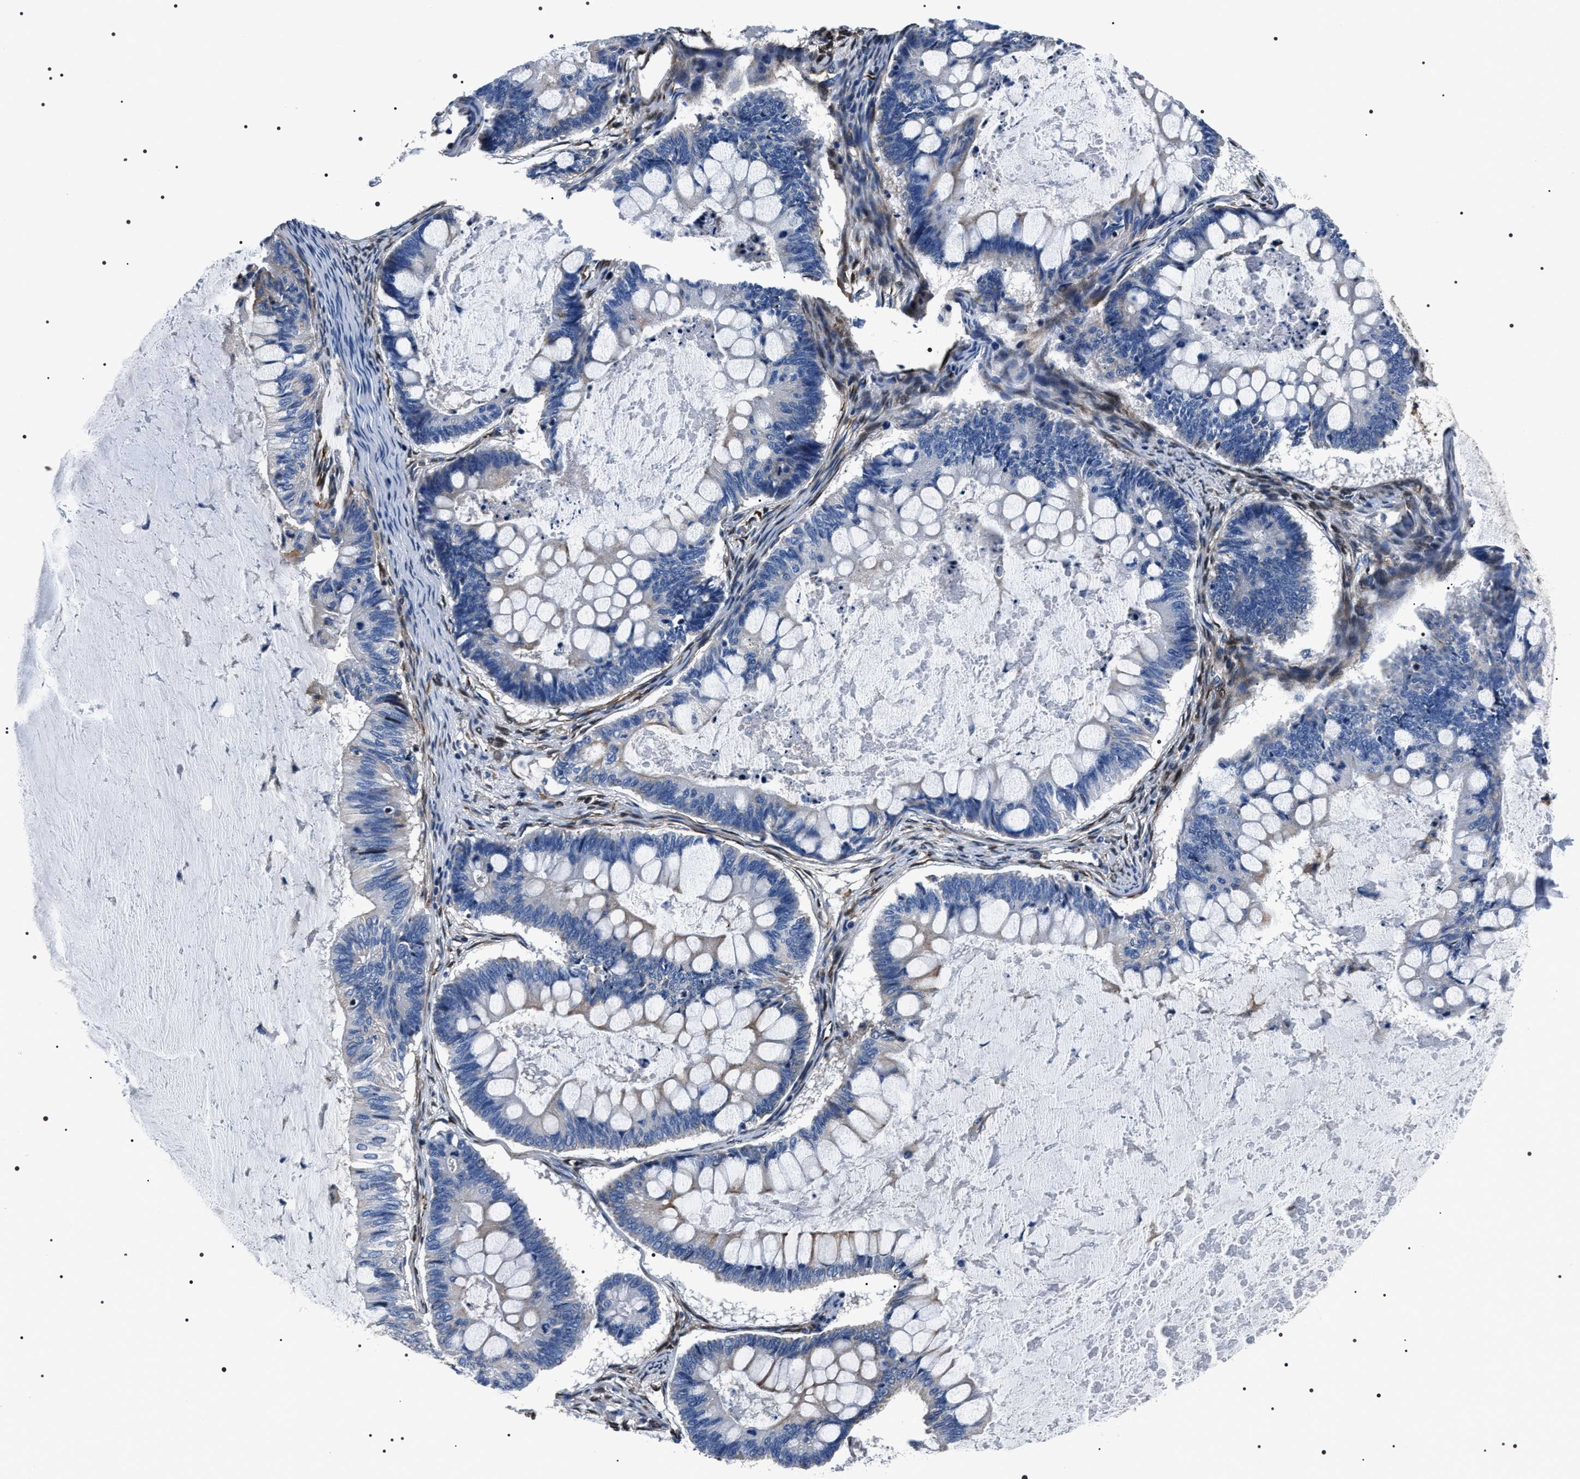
{"staining": {"intensity": "weak", "quantity": "<25%", "location": "cytoplasmic/membranous"}, "tissue": "ovarian cancer", "cell_type": "Tumor cells", "image_type": "cancer", "snomed": [{"axis": "morphology", "description": "Cystadenocarcinoma, mucinous, NOS"}, {"axis": "topography", "description": "Ovary"}], "caption": "Immunohistochemical staining of human mucinous cystadenocarcinoma (ovarian) shows no significant staining in tumor cells.", "gene": "BAG2", "patient": {"sex": "female", "age": 61}}